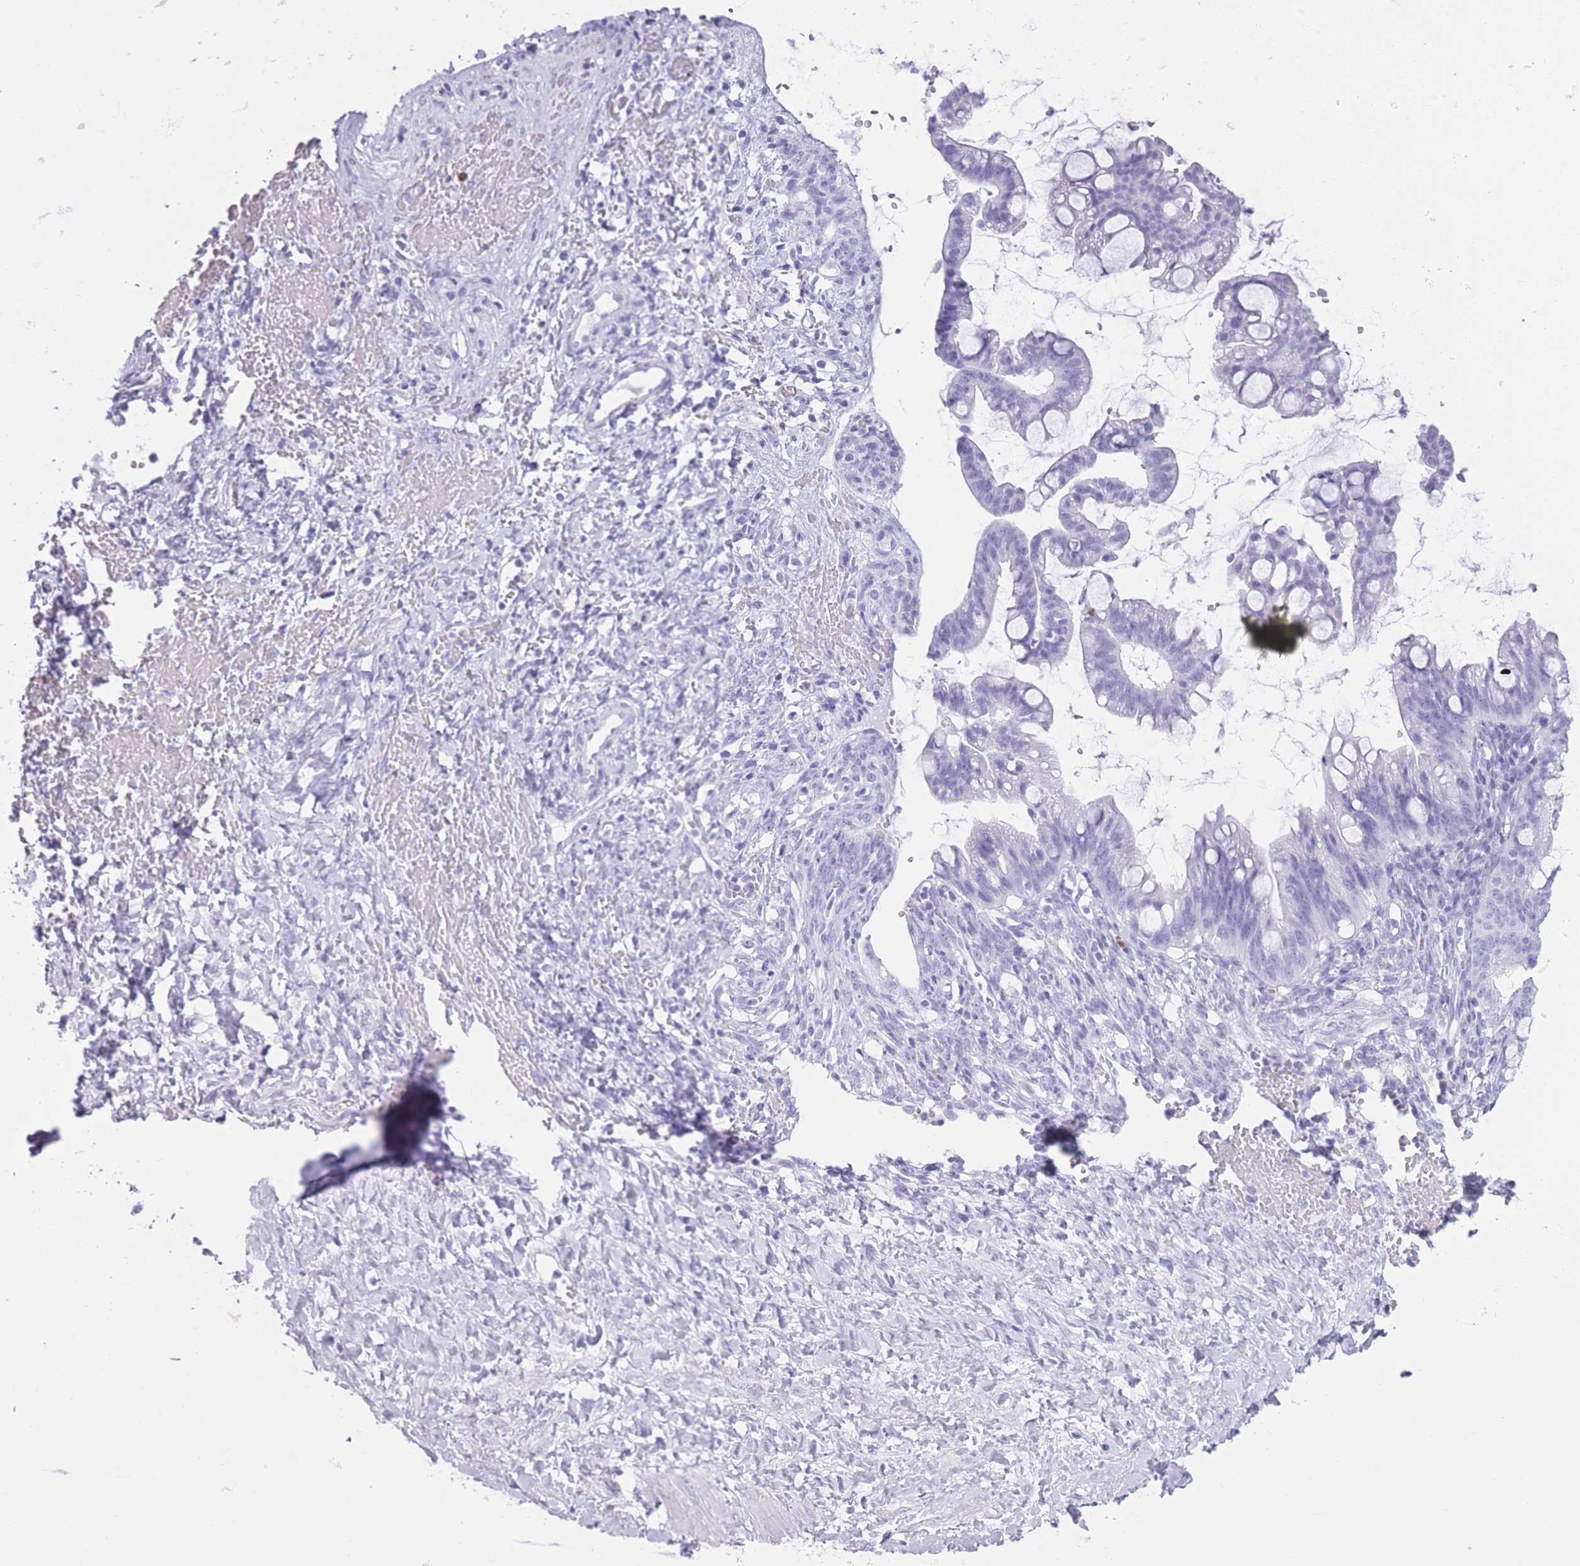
{"staining": {"intensity": "negative", "quantity": "none", "location": "none"}, "tissue": "ovarian cancer", "cell_type": "Tumor cells", "image_type": "cancer", "snomed": [{"axis": "morphology", "description": "Cystadenocarcinoma, mucinous, NOS"}, {"axis": "topography", "description": "Ovary"}], "caption": "Protein analysis of ovarian mucinous cystadenocarcinoma exhibits no significant expression in tumor cells.", "gene": "OR4F21", "patient": {"sex": "female", "age": 73}}